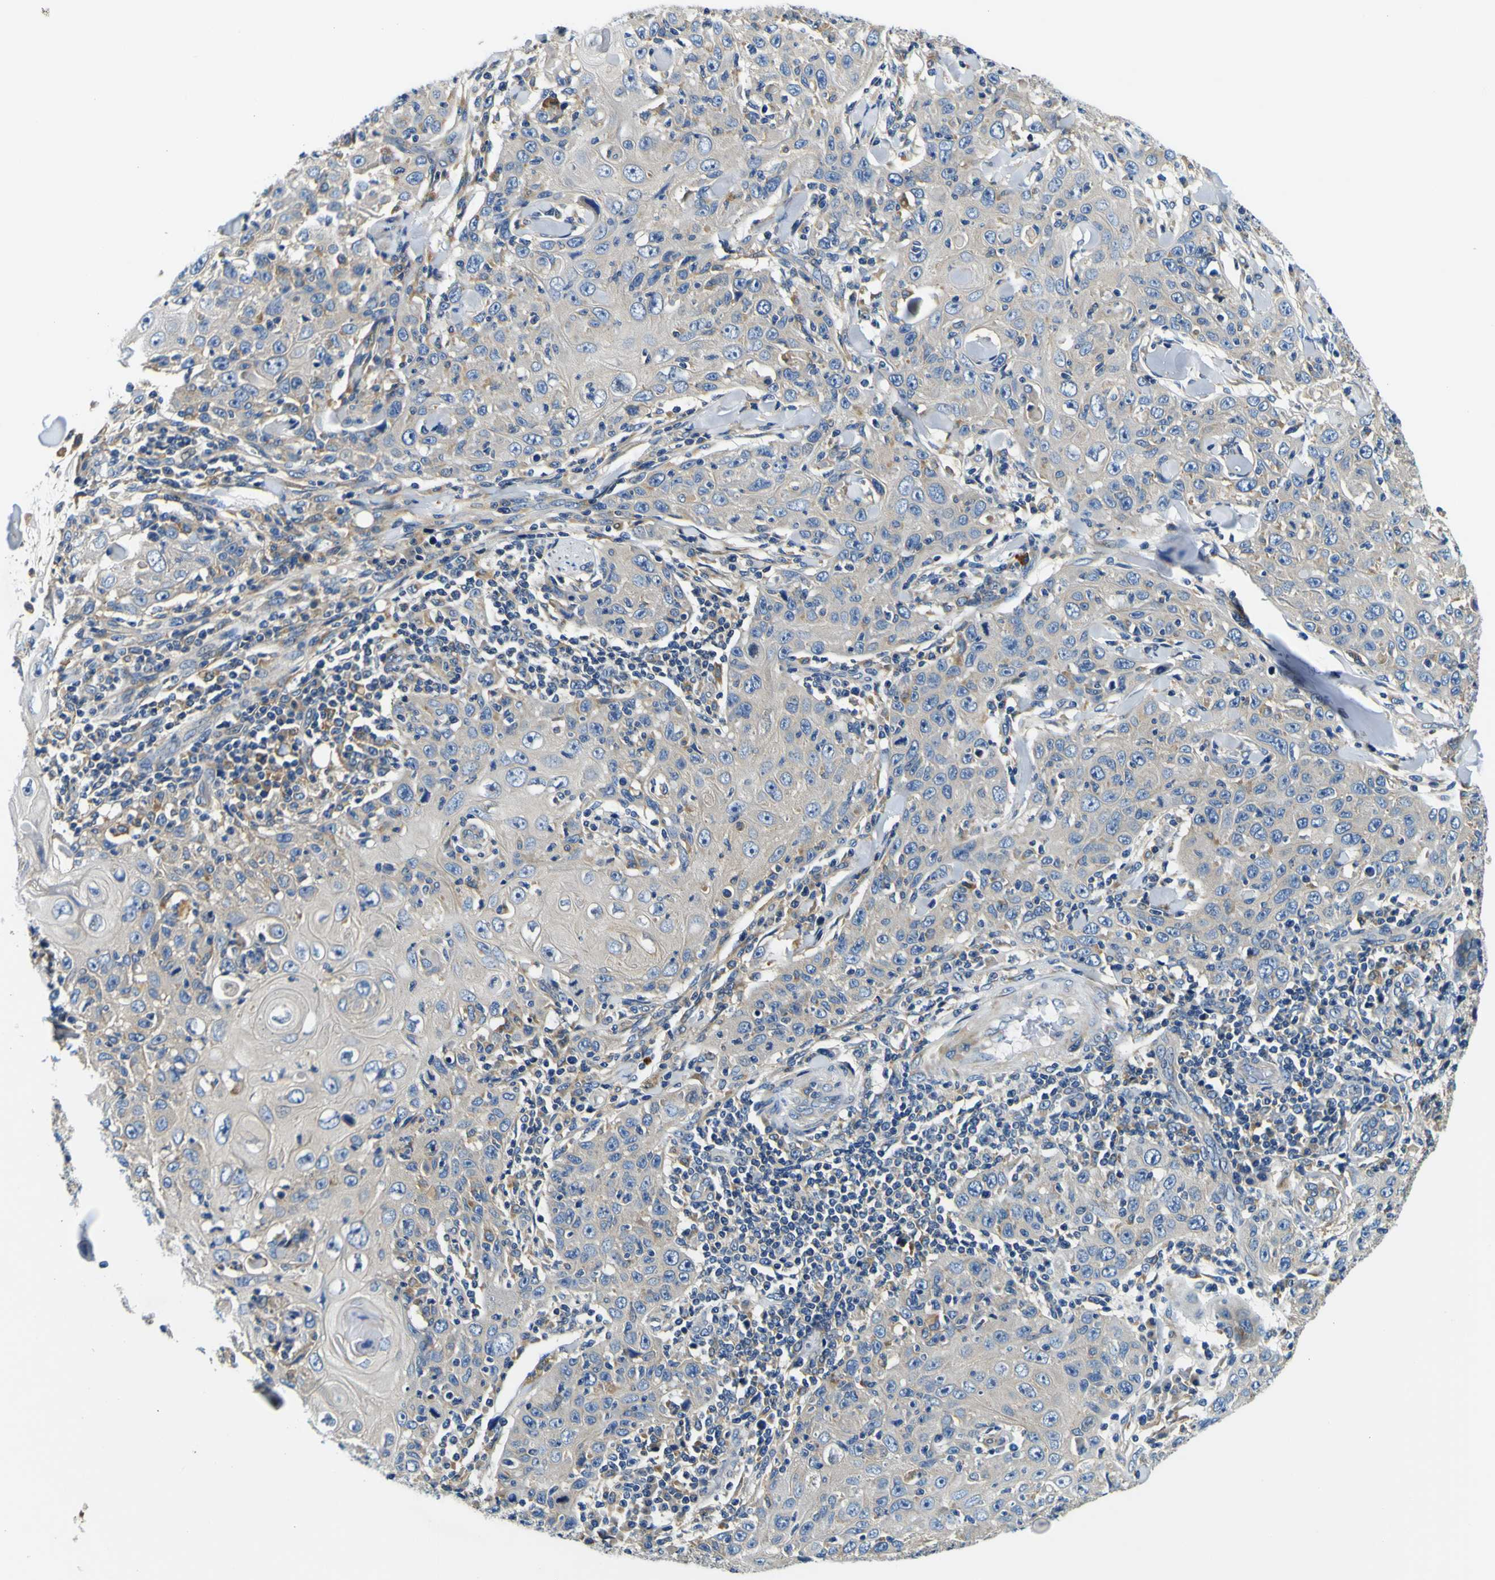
{"staining": {"intensity": "negative", "quantity": "none", "location": "none"}, "tissue": "skin cancer", "cell_type": "Tumor cells", "image_type": "cancer", "snomed": [{"axis": "morphology", "description": "Squamous cell carcinoma, NOS"}, {"axis": "topography", "description": "Skin"}], "caption": "Immunohistochemistry (IHC) of skin cancer shows no staining in tumor cells.", "gene": "CLSTN1", "patient": {"sex": "female", "age": 88}}